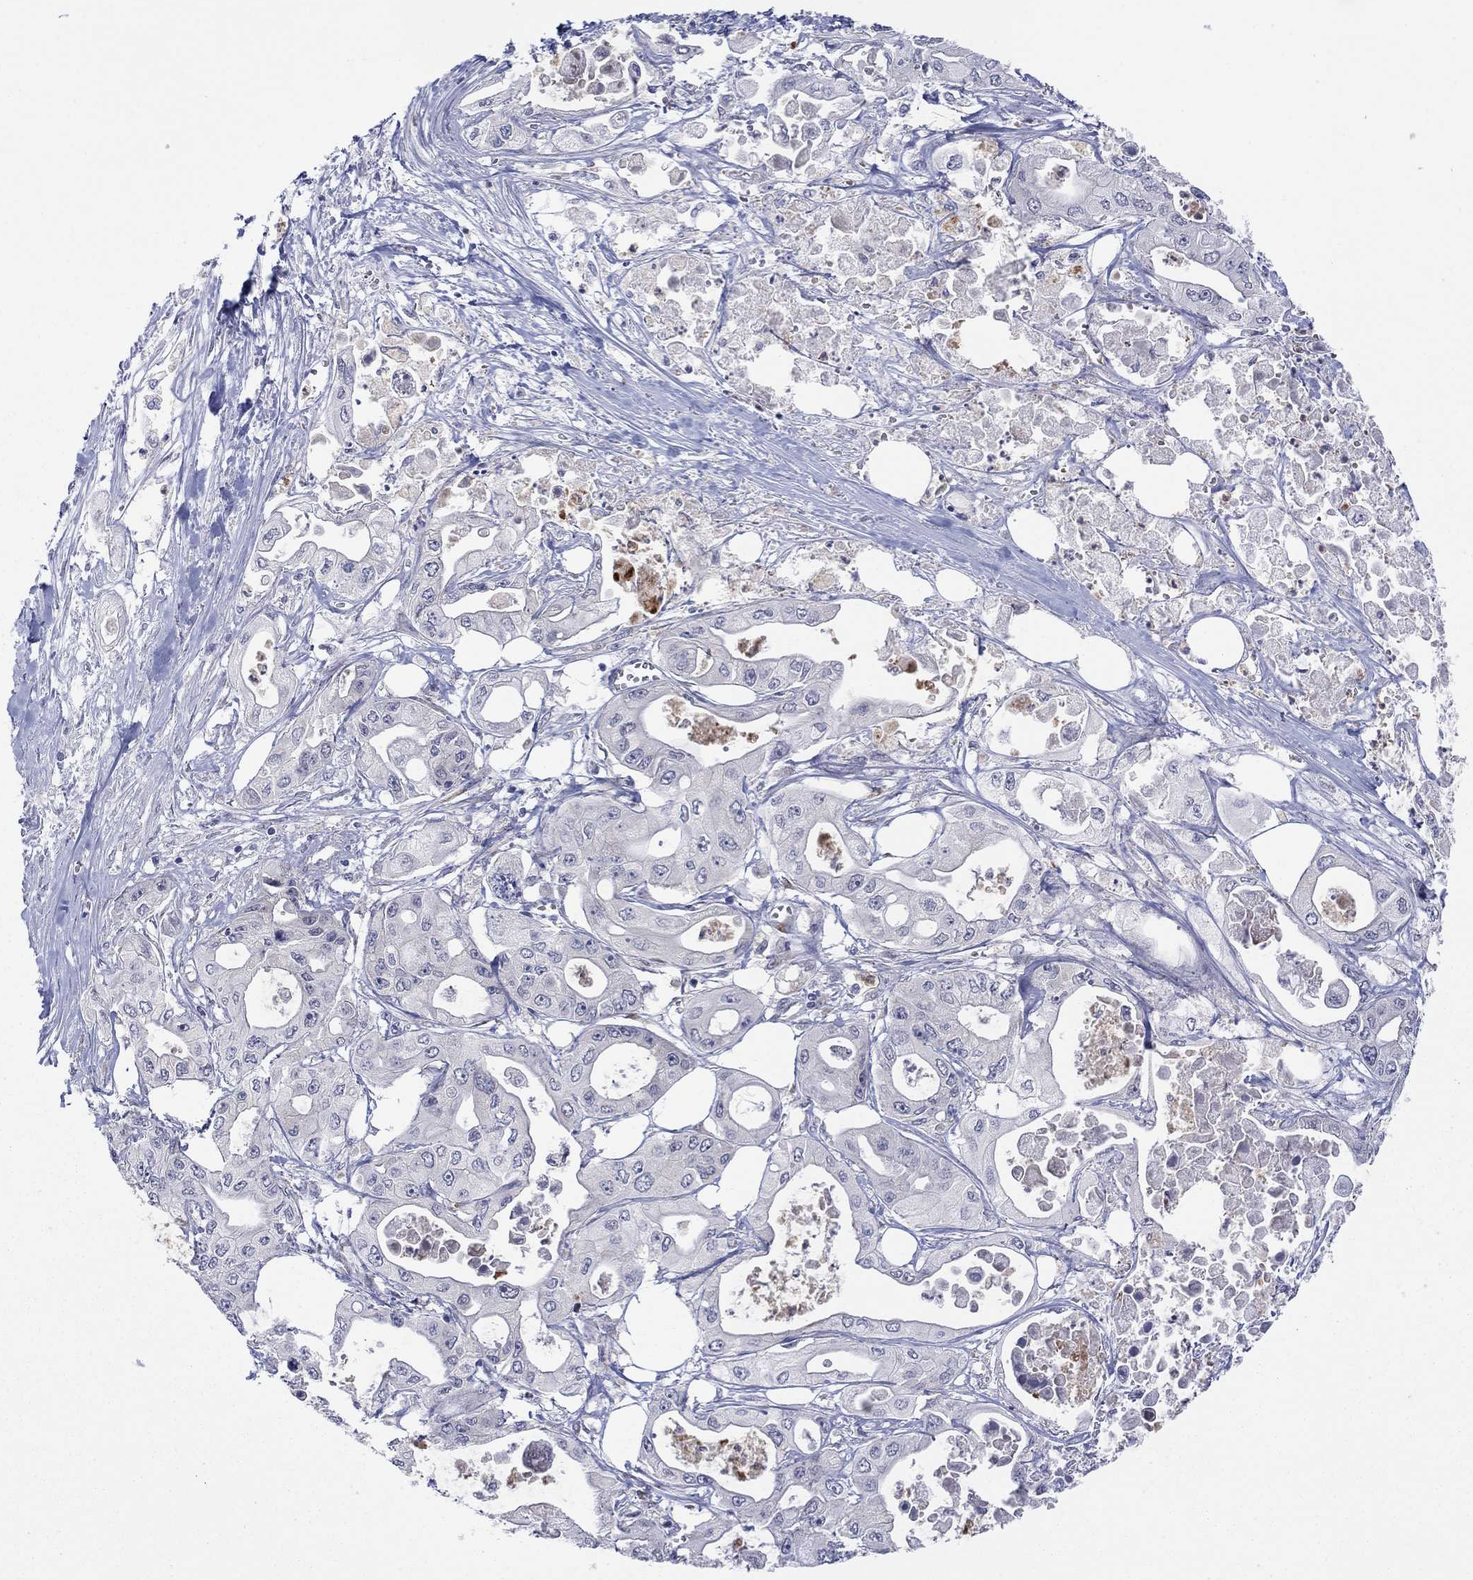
{"staining": {"intensity": "negative", "quantity": "none", "location": "none"}, "tissue": "pancreatic cancer", "cell_type": "Tumor cells", "image_type": "cancer", "snomed": [{"axis": "morphology", "description": "Adenocarcinoma, NOS"}, {"axis": "topography", "description": "Pancreas"}], "caption": "Immunohistochemistry (IHC) of human pancreatic cancer (adenocarcinoma) demonstrates no expression in tumor cells.", "gene": "TTC21B", "patient": {"sex": "male", "age": 70}}